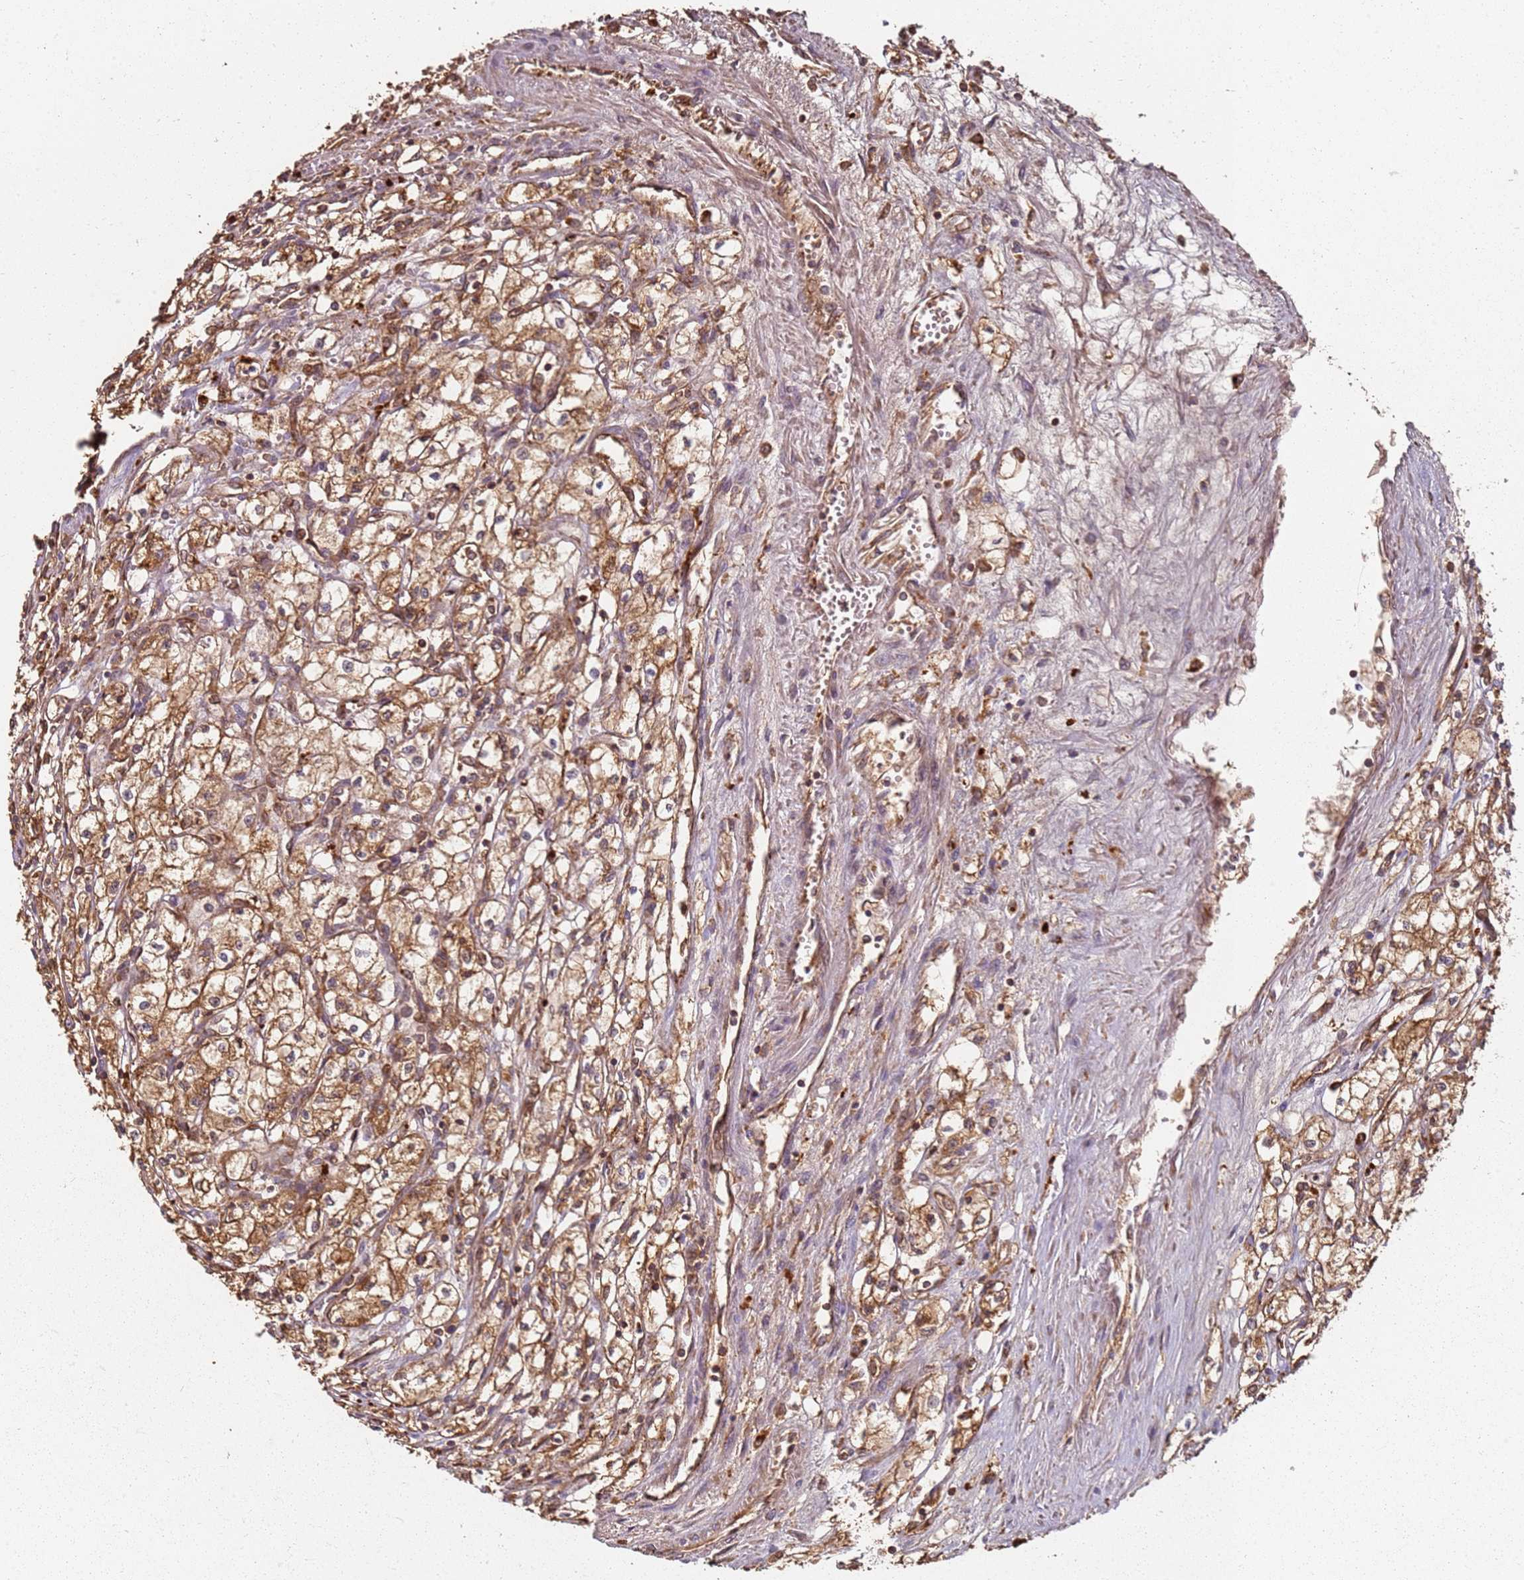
{"staining": {"intensity": "moderate", "quantity": ">75%", "location": "cytoplasmic/membranous"}, "tissue": "renal cancer", "cell_type": "Tumor cells", "image_type": "cancer", "snomed": [{"axis": "morphology", "description": "Adenocarcinoma, NOS"}, {"axis": "topography", "description": "Kidney"}], "caption": "High-magnification brightfield microscopy of renal adenocarcinoma stained with DAB (3,3'-diaminobenzidine) (brown) and counterstained with hematoxylin (blue). tumor cells exhibit moderate cytoplasmic/membranous expression is appreciated in approximately>75% of cells. The staining was performed using DAB to visualize the protein expression in brown, while the nuclei were stained in blue with hematoxylin (Magnification: 20x).", "gene": "SCGB2B2", "patient": {"sex": "male", "age": 59}}